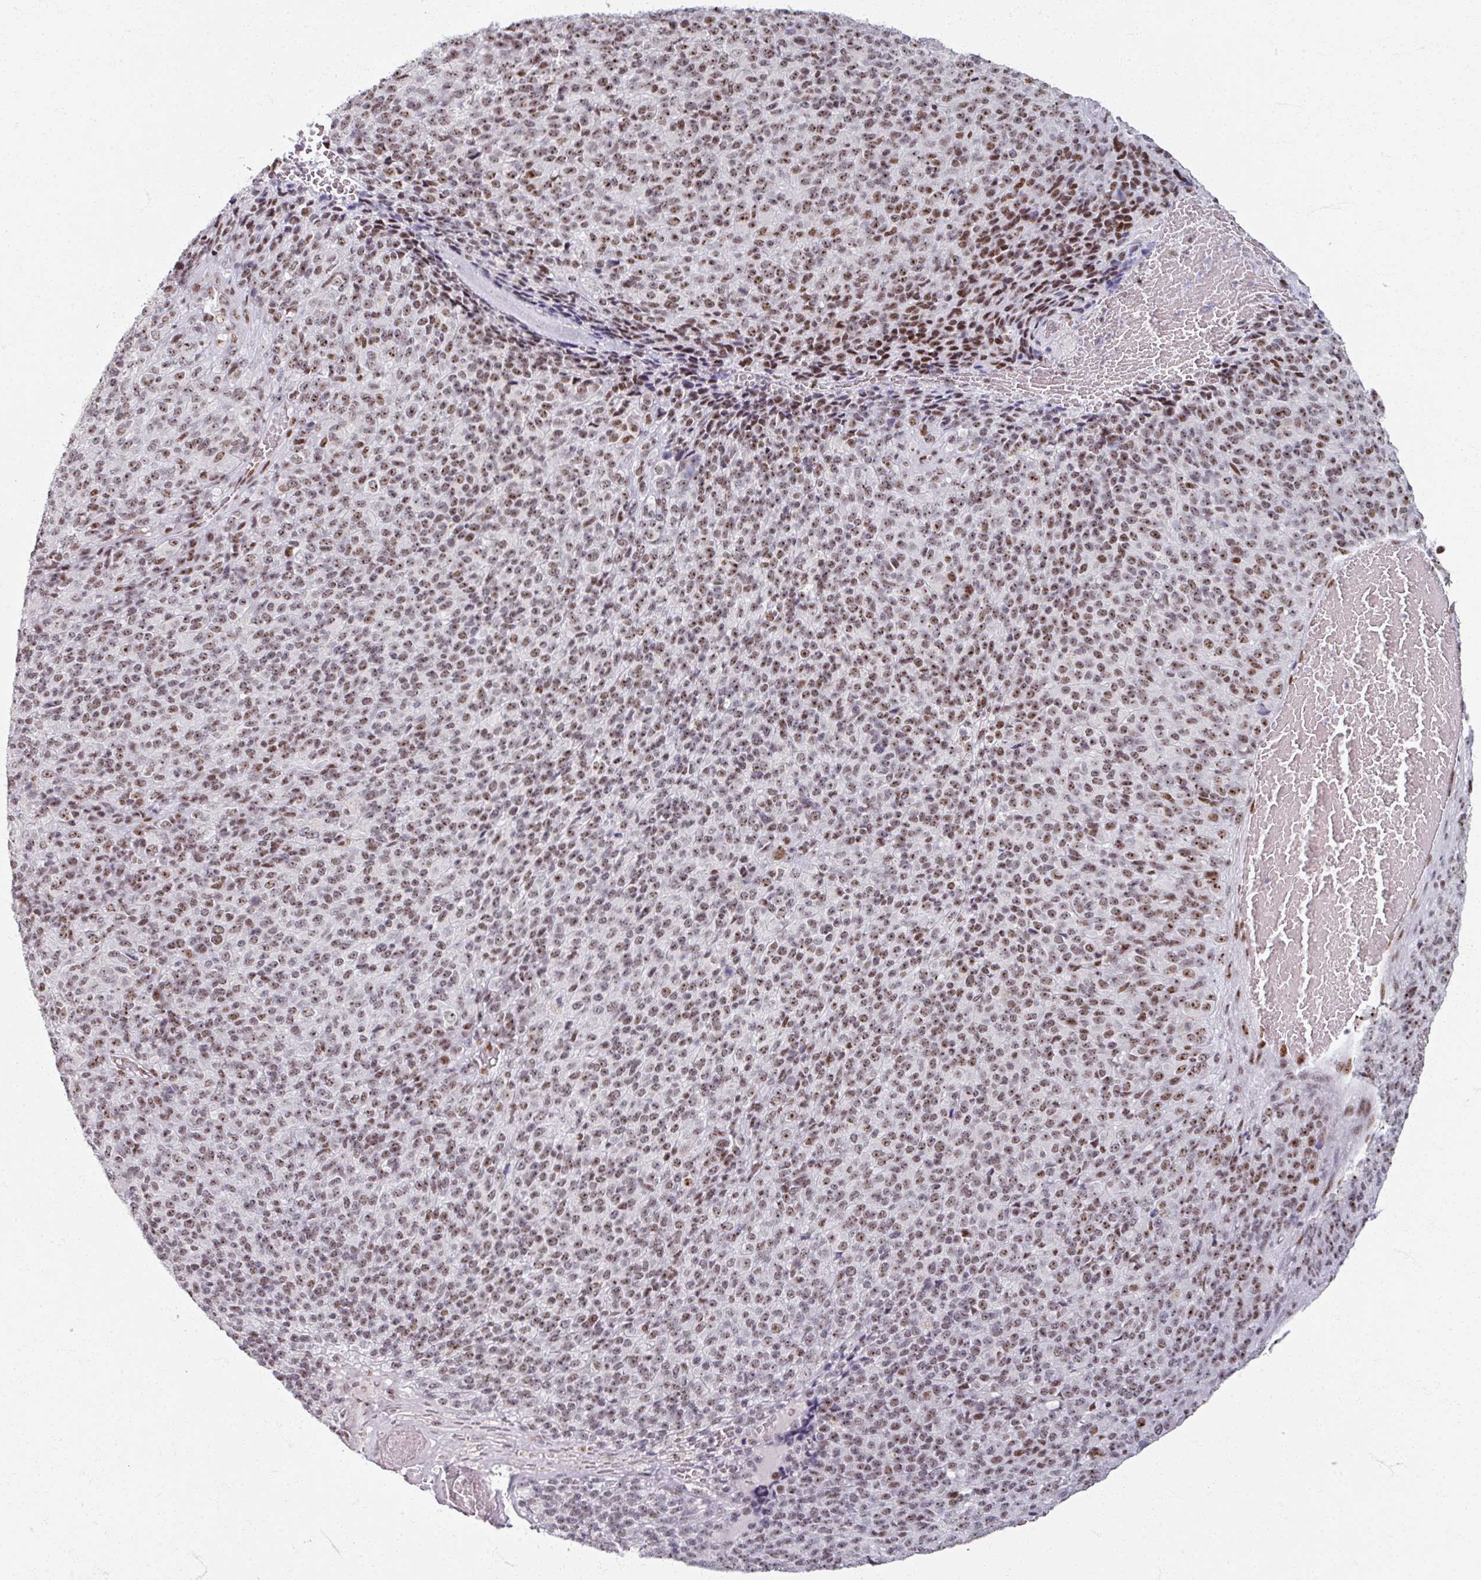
{"staining": {"intensity": "moderate", "quantity": ">75%", "location": "nuclear"}, "tissue": "melanoma", "cell_type": "Tumor cells", "image_type": "cancer", "snomed": [{"axis": "morphology", "description": "Malignant melanoma, Metastatic site"}, {"axis": "topography", "description": "Brain"}], "caption": "Melanoma stained for a protein (brown) displays moderate nuclear positive expression in approximately >75% of tumor cells.", "gene": "ADAR", "patient": {"sex": "female", "age": 56}}